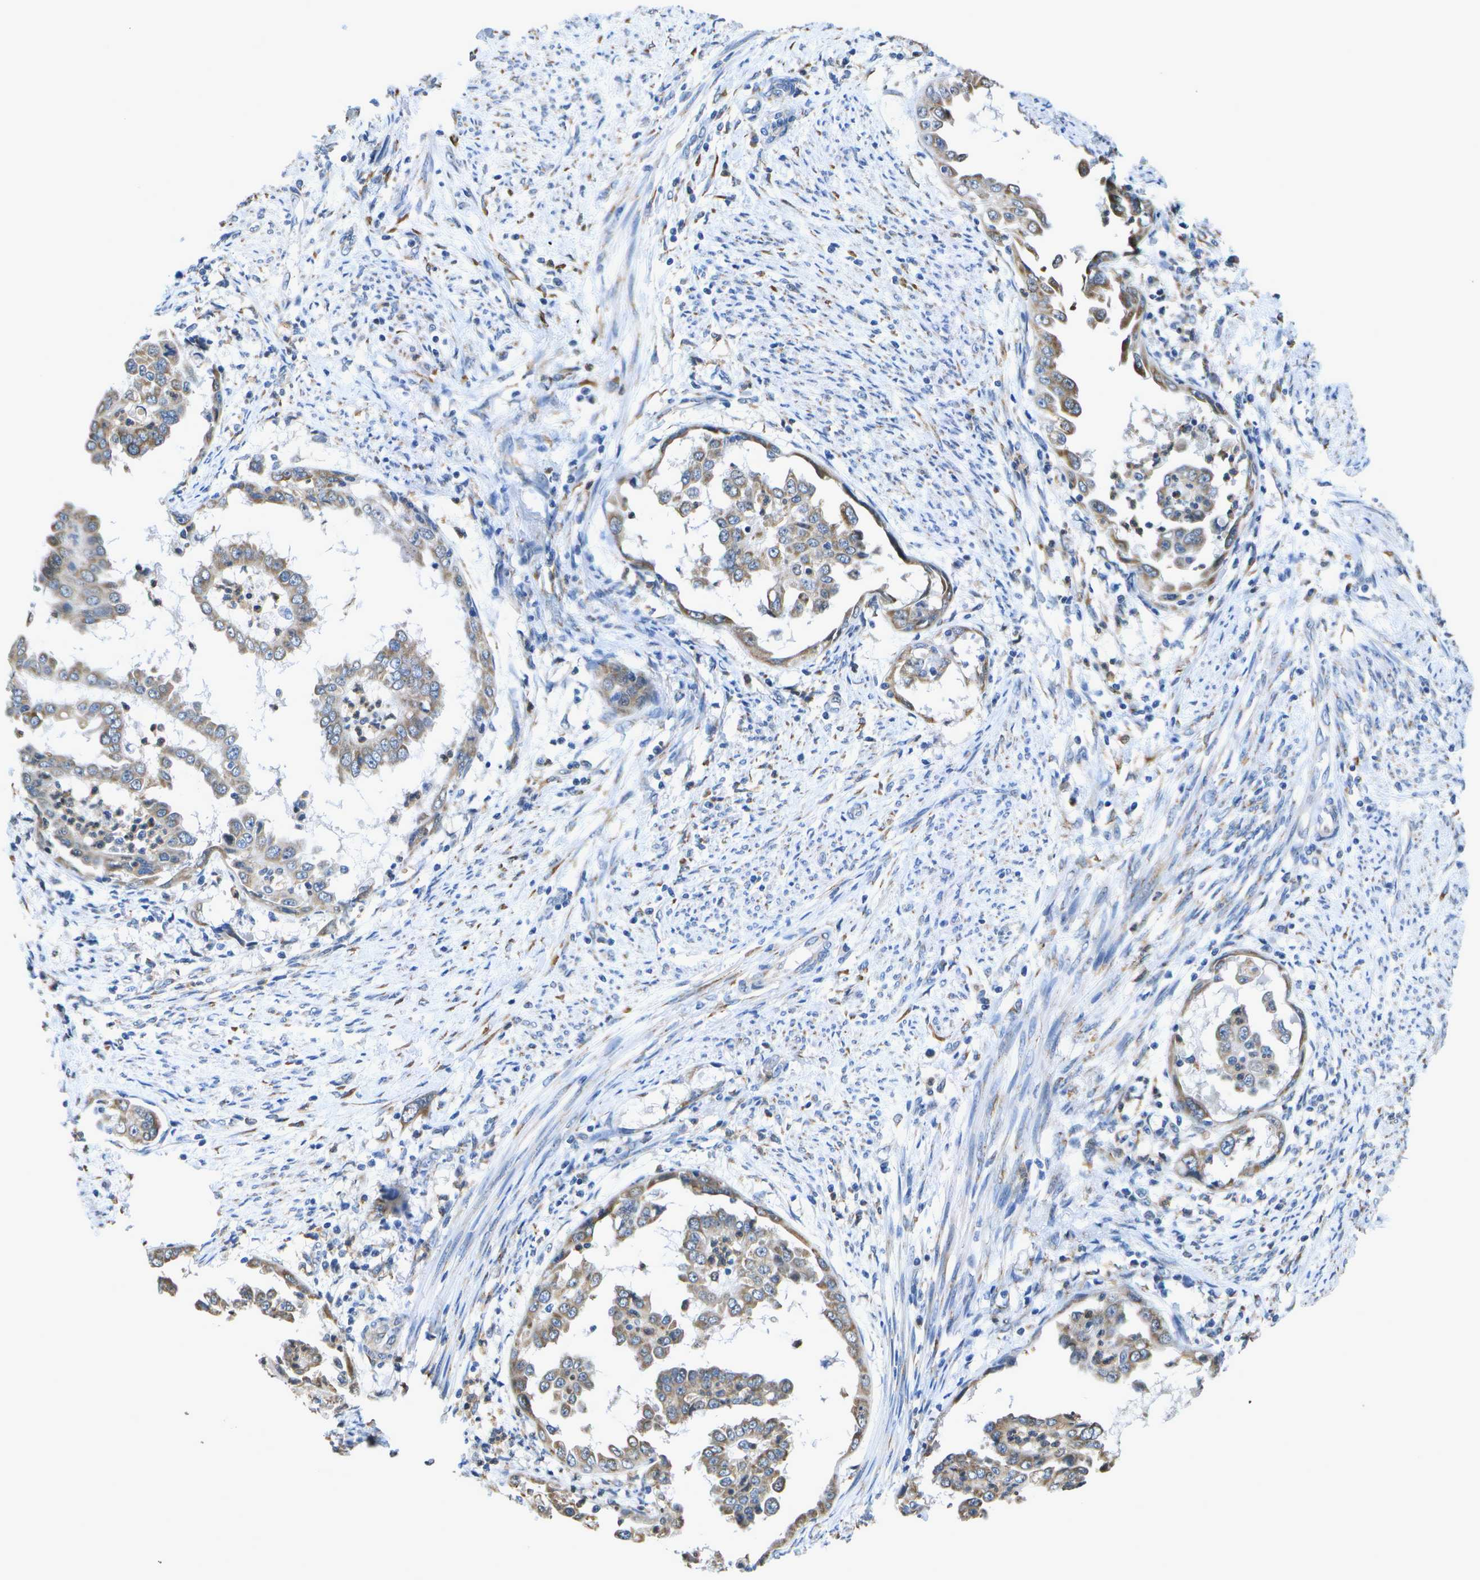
{"staining": {"intensity": "weak", "quantity": ">75%", "location": "cytoplasmic/membranous"}, "tissue": "endometrial cancer", "cell_type": "Tumor cells", "image_type": "cancer", "snomed": [{"axis": "morphology", "description": "Adenocarcinoma, NOS"}, {"axis": "topography", "description": "Endometrium"}], "caption": "Endometrial cancer was stained to show a protein in brown. There is low levels of weak cytoplasmic/membranous staining in approximately >75% of tumor cells.", "gene": "DSE", "patient": {"sex": "female", "age": 85}}